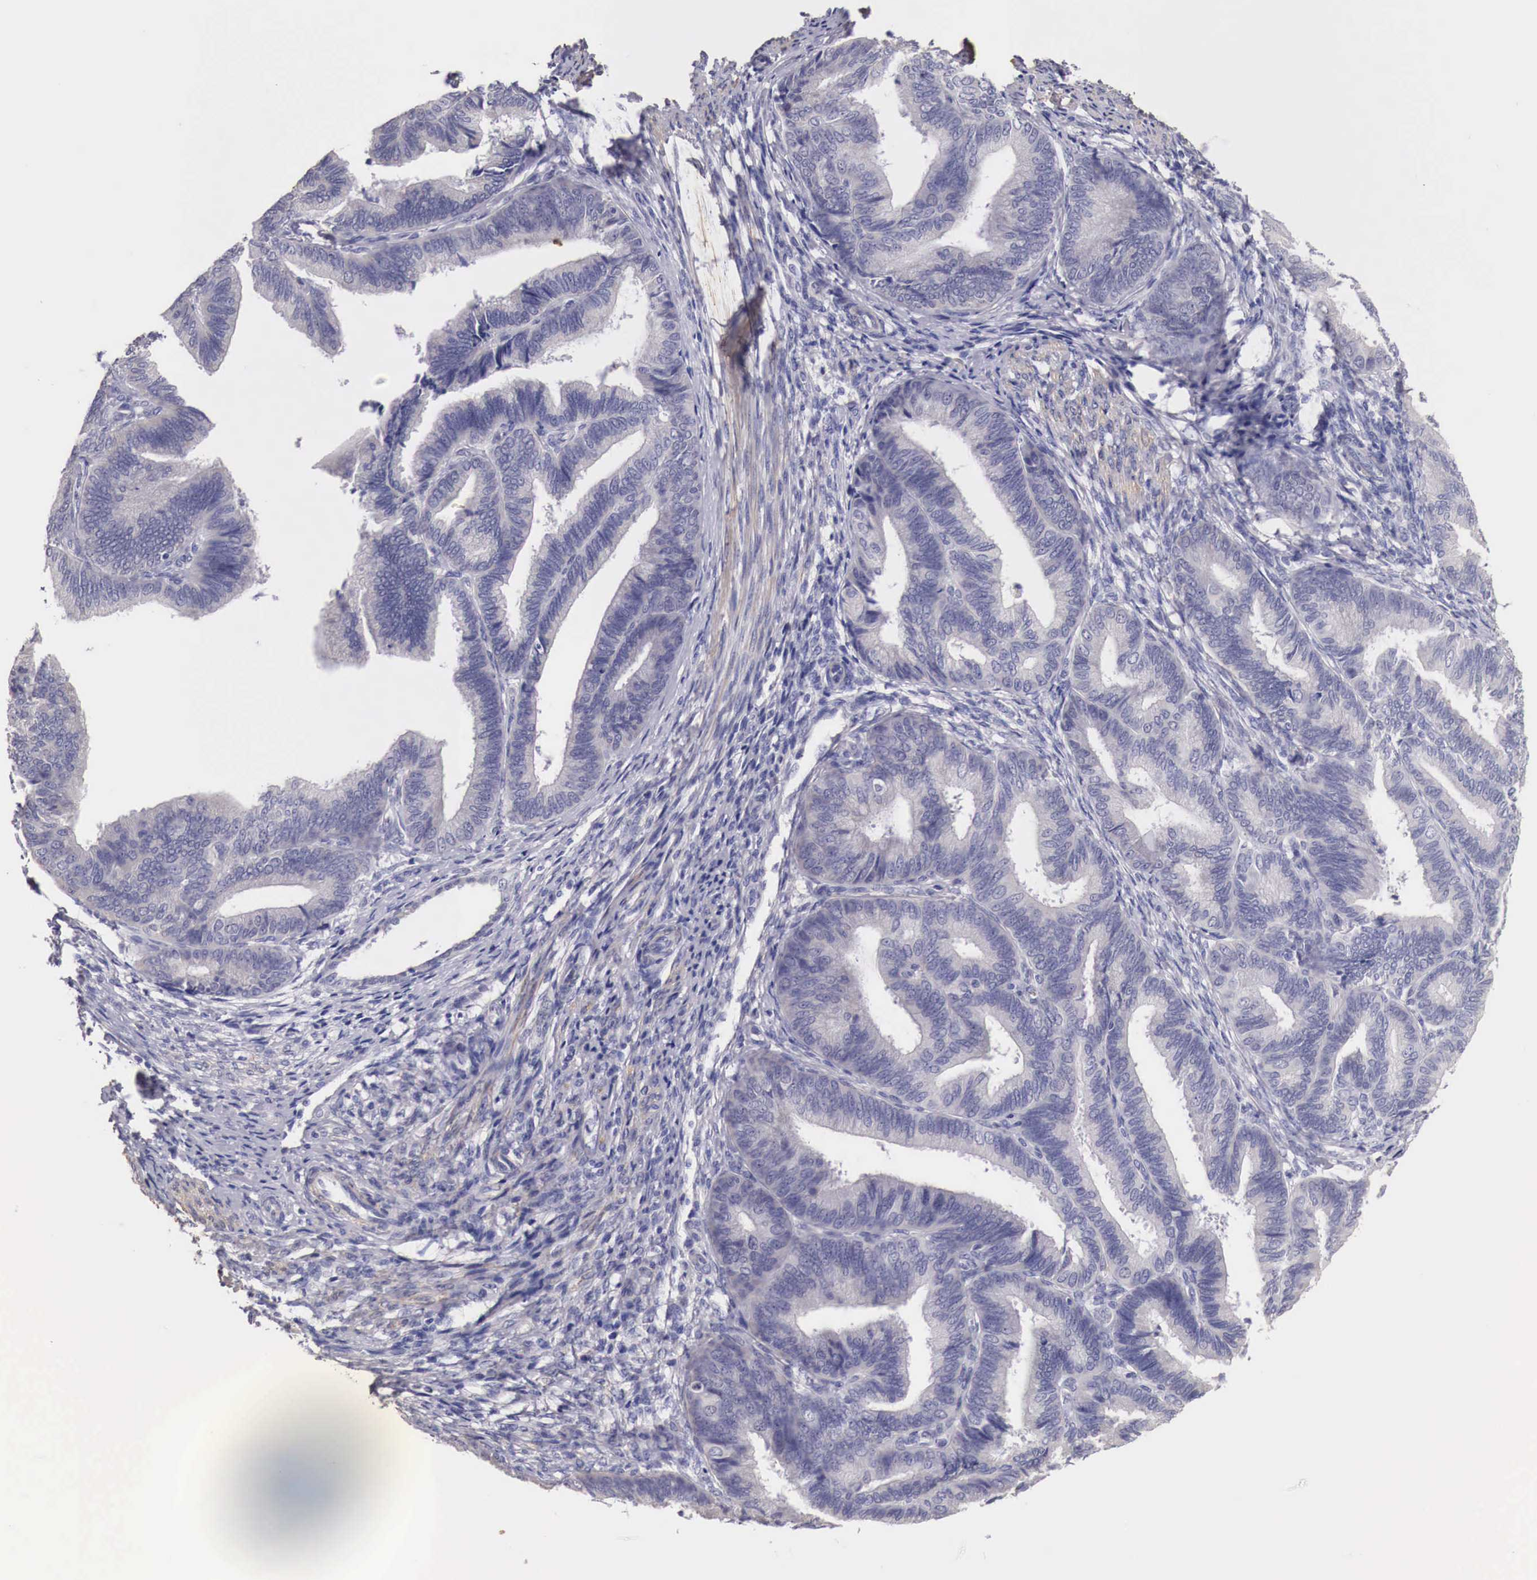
{"staining": {"intensity": "negative", "quantity": "none", "location": "none"}, "tissue": "endometrial cancer", "cell_type": "Tumor cells", "image_type": "cancer", "snomed": [{"axis": "morphology", "description": "Adenocarcinoma, NOS"}, {"axis": "topography", "description": "Endometrium"}], "caption": "An immunohistochemistry (IHC) photomicrograph of endometrial adenocarcinoma is shown. There is no staining in tumor cells of endometrial adenocarcinoma.", "gene": "ENOX2", "patient": {"sex": "female", "age": 63}}